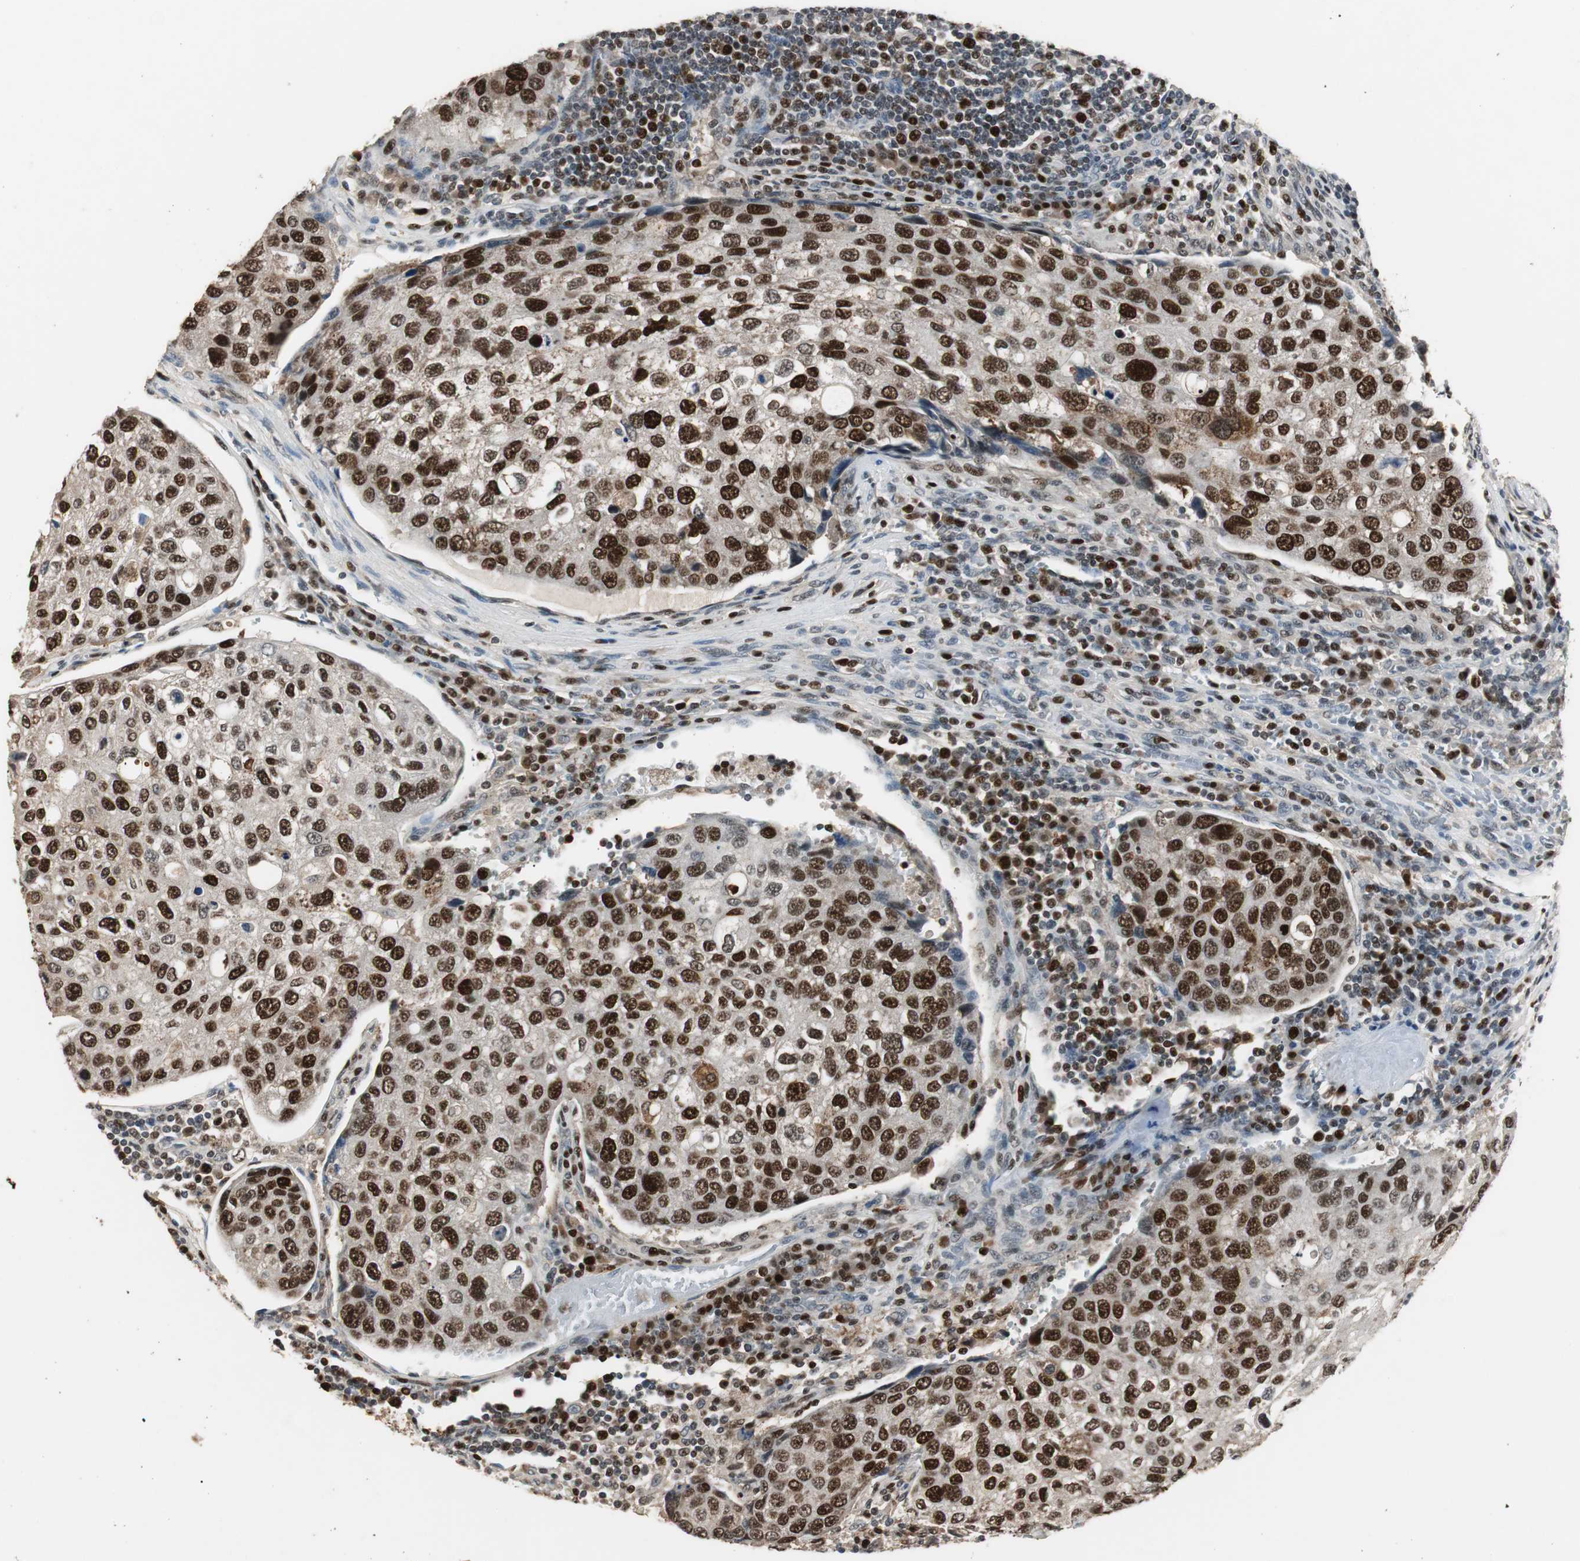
{"staining": {"intensity": "strong", "quantity": ">75%", "location": "nuclear"}, "tissue": "urothelial cancer", "cell_type": "Tumor cells", "image_type": "cancer", "snomed": [{"axis": "morphology", "description": "Urothelial carcinoma, High grade"}, {"axis": "topography", "description": "Lymph node"}, {"axis": "topography", "description": "Urinary bladder"}], "caption": "Strong nuclear protein positivity is present in approximately >75% of tumor cells in urothelial cancer.", "gene": "FEN1", "patient": {"sex": "male", "age": 51}}